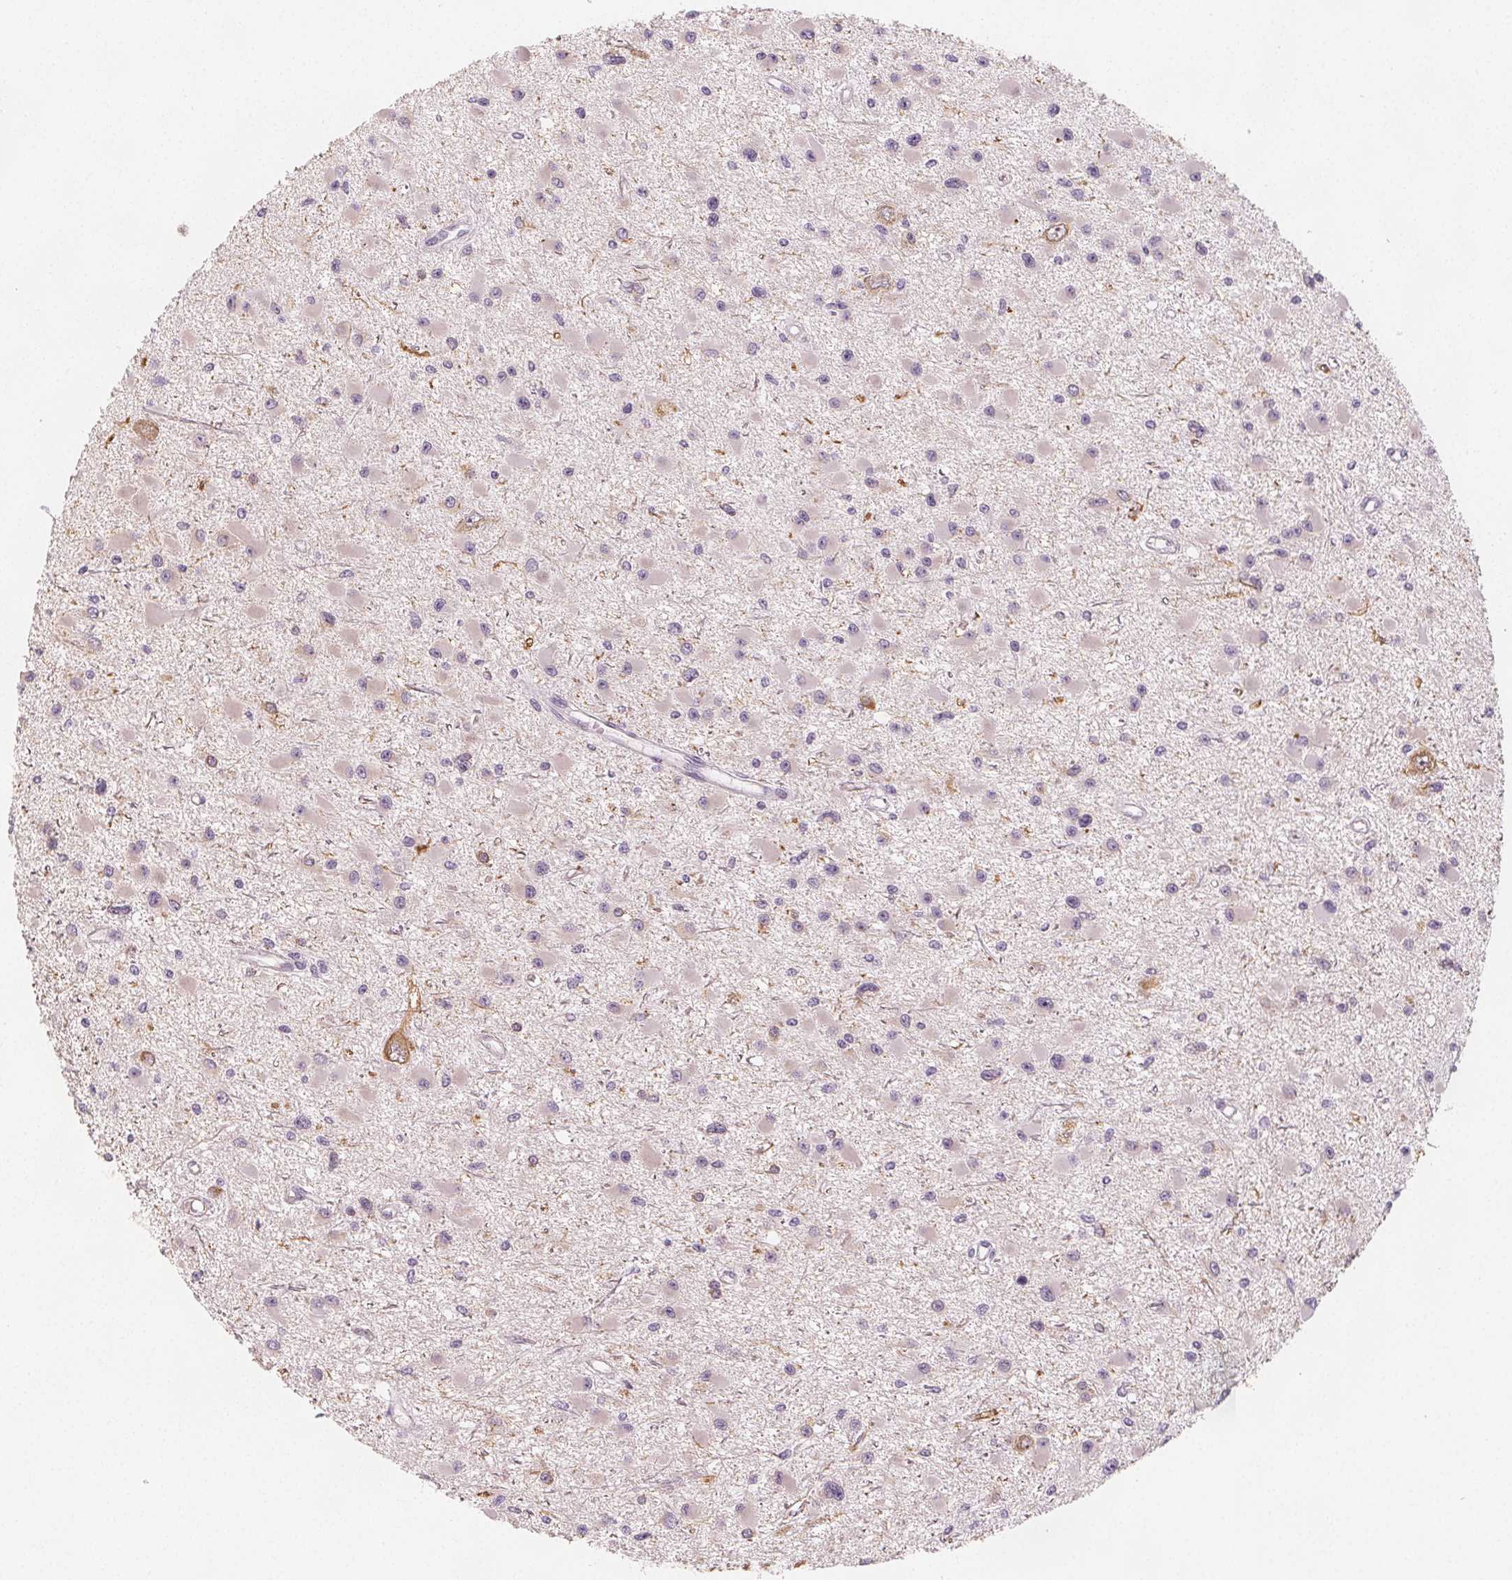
{"staining": {"intensity": "negative", "quantity": "none", "location": "none"}, "tissue": "glioma", "cell_type": "Tumor cells", "image_type": "cancer", "snomed": [{"axis": "morphology", "description": "Glioma, malignant, High grade"}, {"axis": "topography", "description": "Brain"}], "caption": "Immunohistochemistry of glioma shows no expression in tumor cells.", "gene": "MAP1A", "patient": {"sex": "male", "age": 54}}